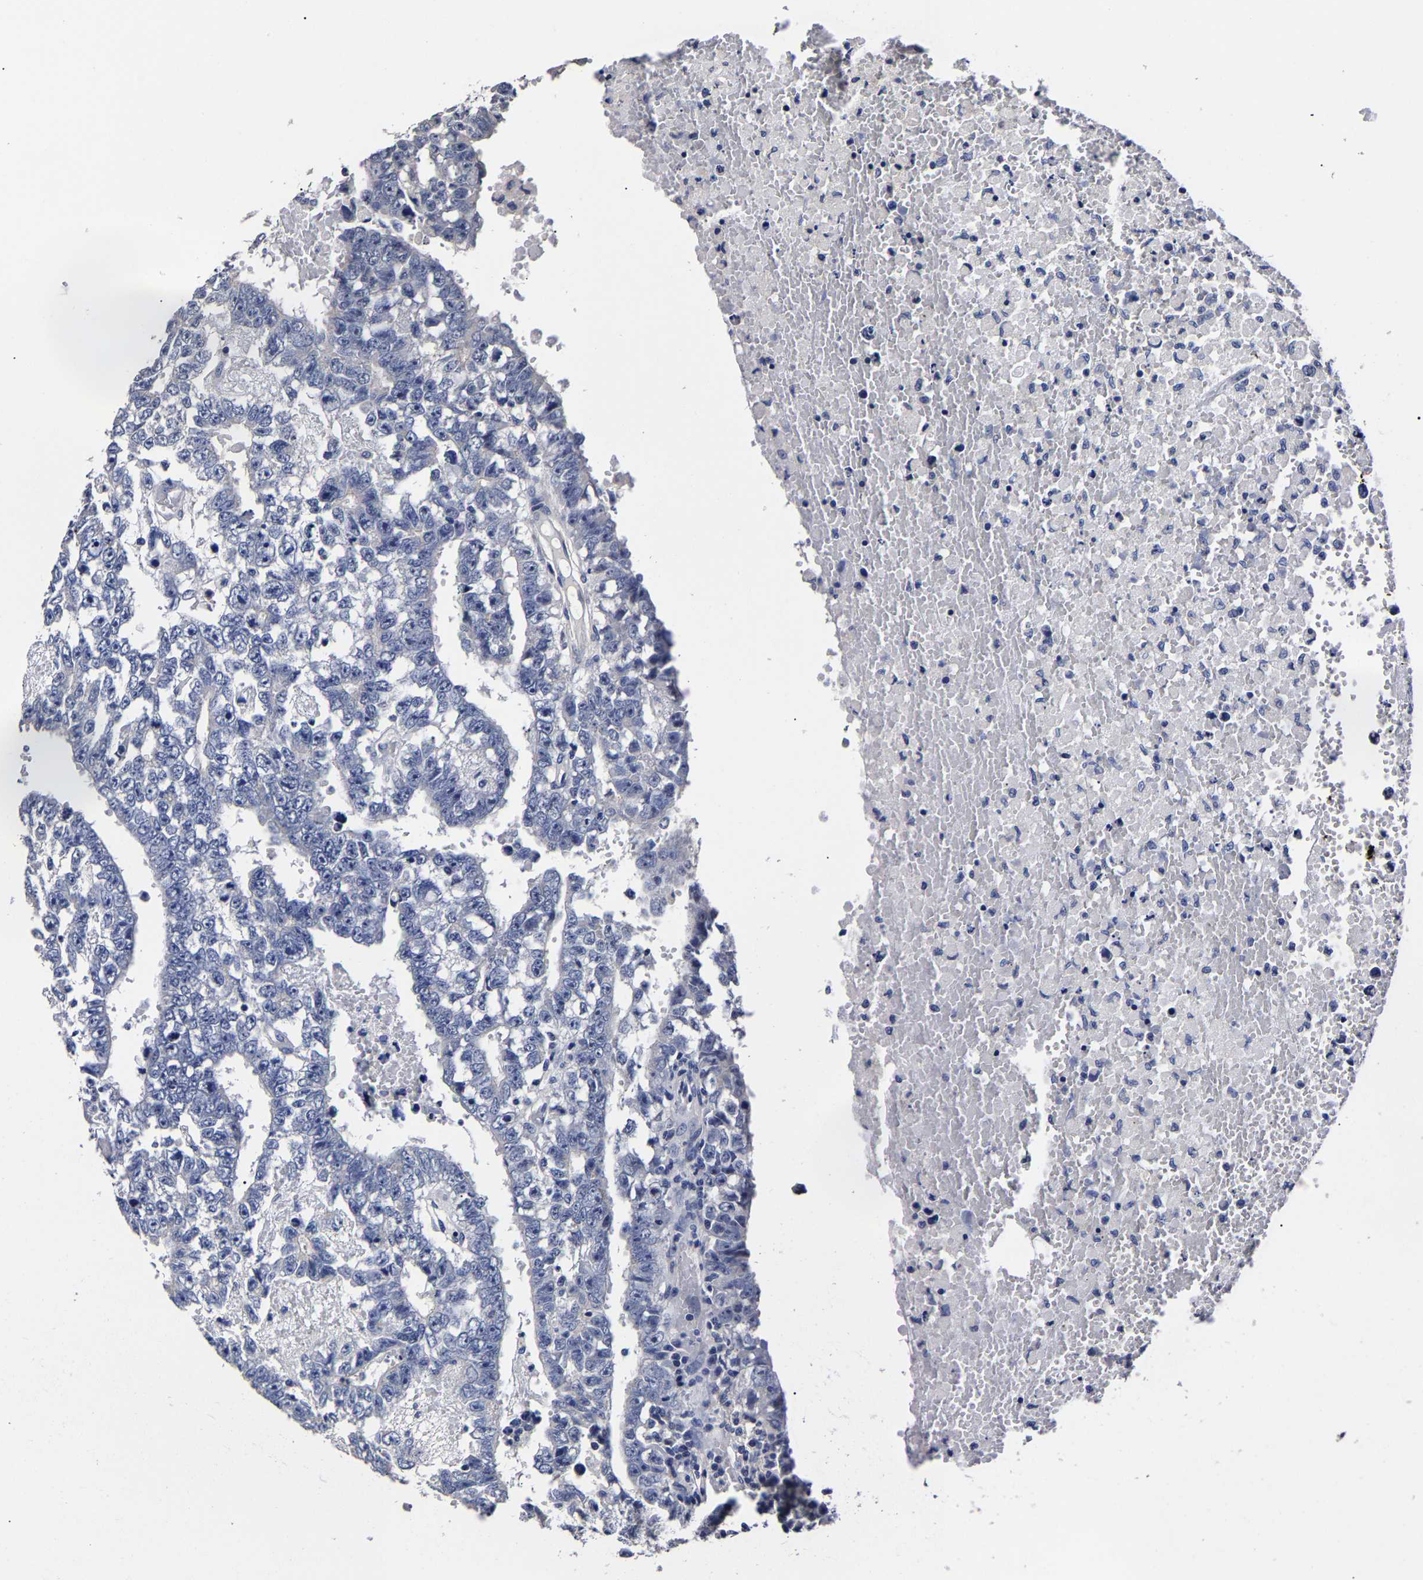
{"staining": {"intensity": "negative", "quantity": "none", "location": "none"}, "tissue": "testis cancer", "cell_type": "Tumor cells", "image_type": "cancer", "snomed": [{"axis": "morphology", "description": "Carcinoma, Embryonal, NOS"}, {"axis": "topography", "description": "Testis"}], "caption": "A photomicrograph of testis cancer (embryonal carcinoma) stained for a protein demonstrates no brown staining in tumor cells.", "gene": "AKAP4", "patient": {"sex": "male", "age": 25}}